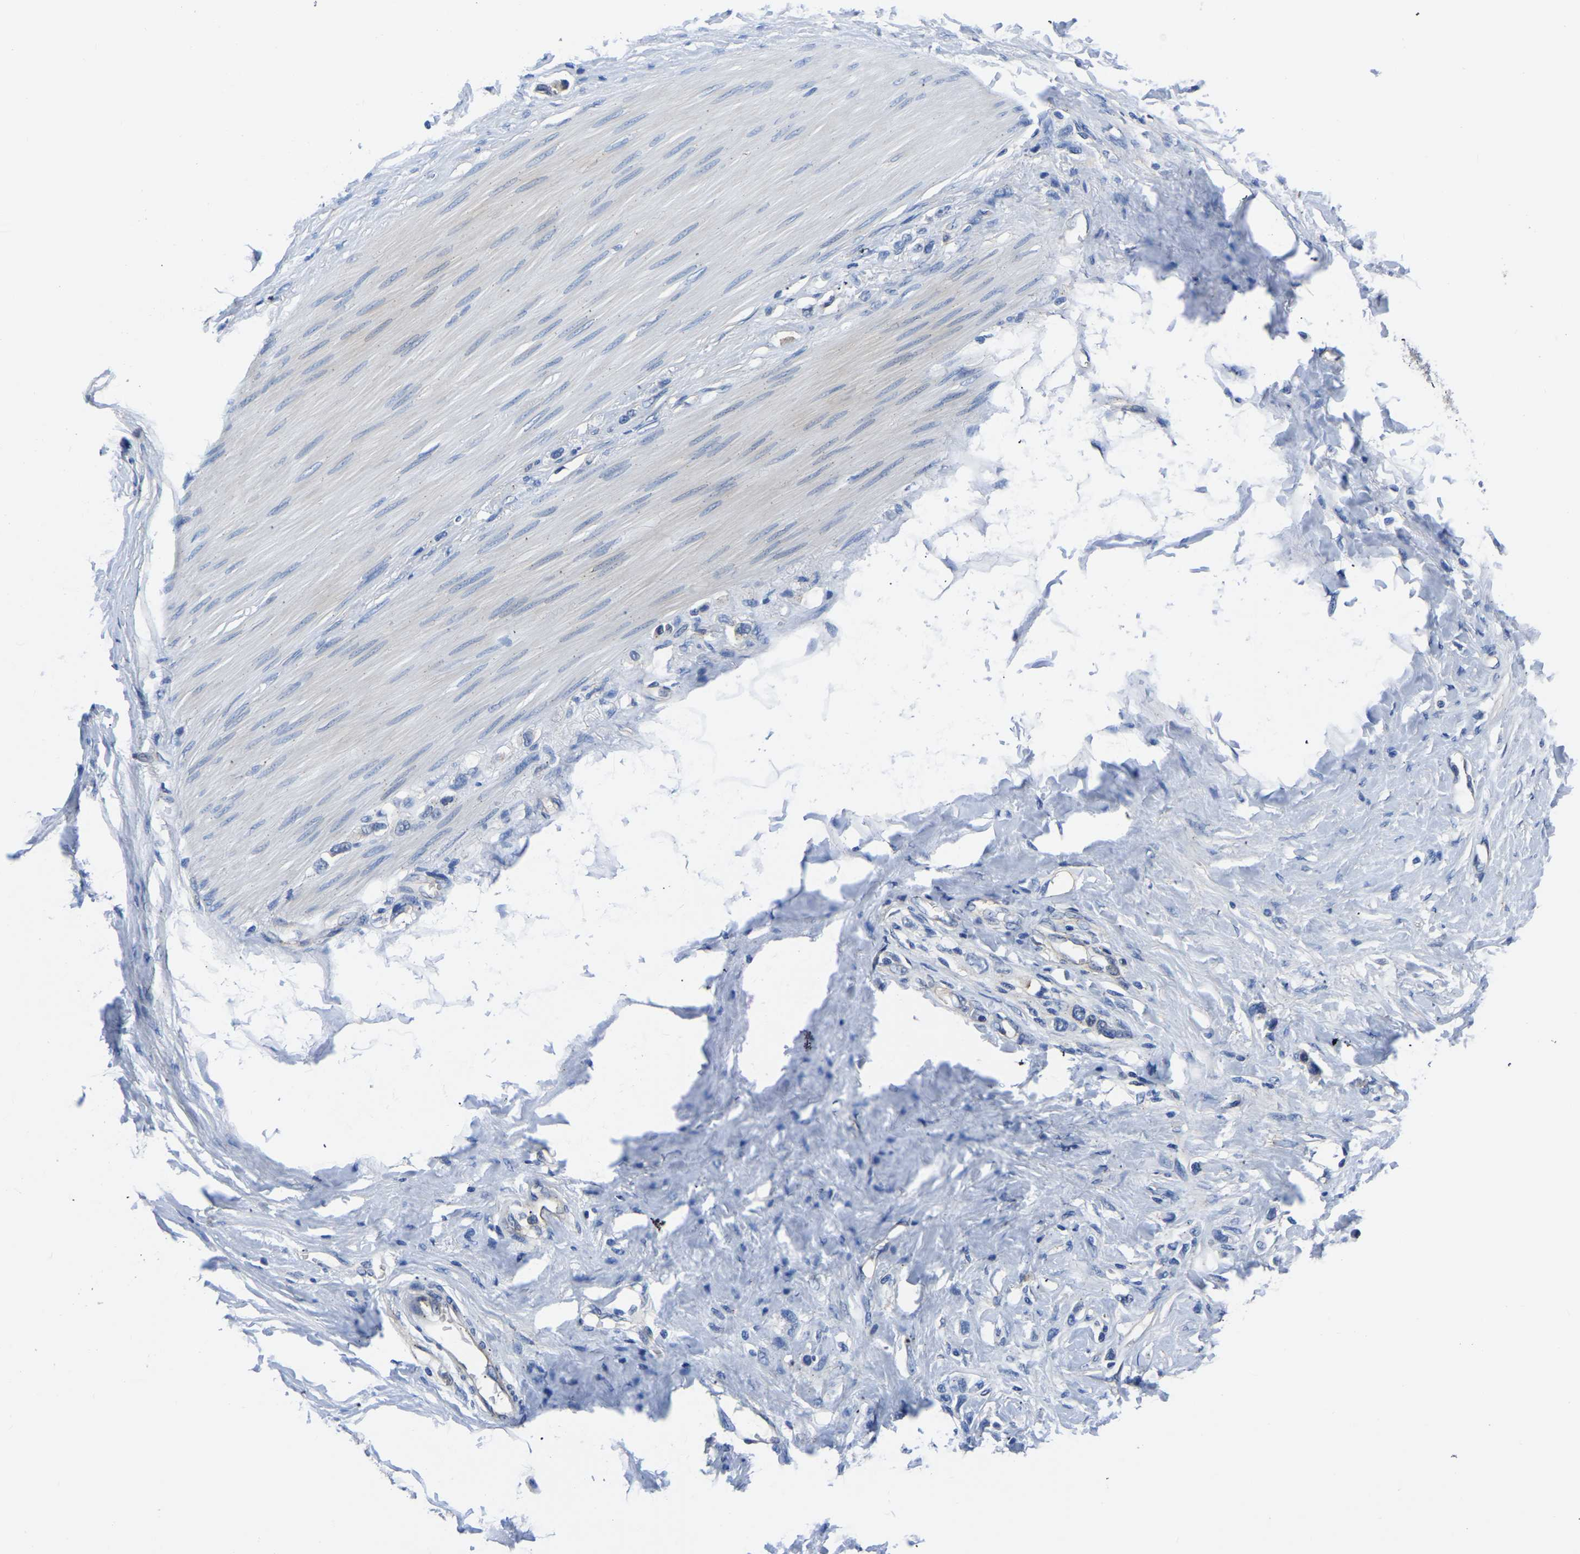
{"staining": {"intensity": "negative", "quantity": "none", "location": "none"}, "tissue": "stomach cancer", "cell_type": "Tumor cells", "image_type": "cancer", "snomed": [{"axis": "morphology", "description": "Adenocarcinoma, NOS"}, {"axis": "topography", "description": "Stomach"}], "caption": "A histopathology image of human stomach adenocarcinoma is negative for staining in tumor cells.", "gene": "TFG", "patient": {"sex": "female", "age": 65}}